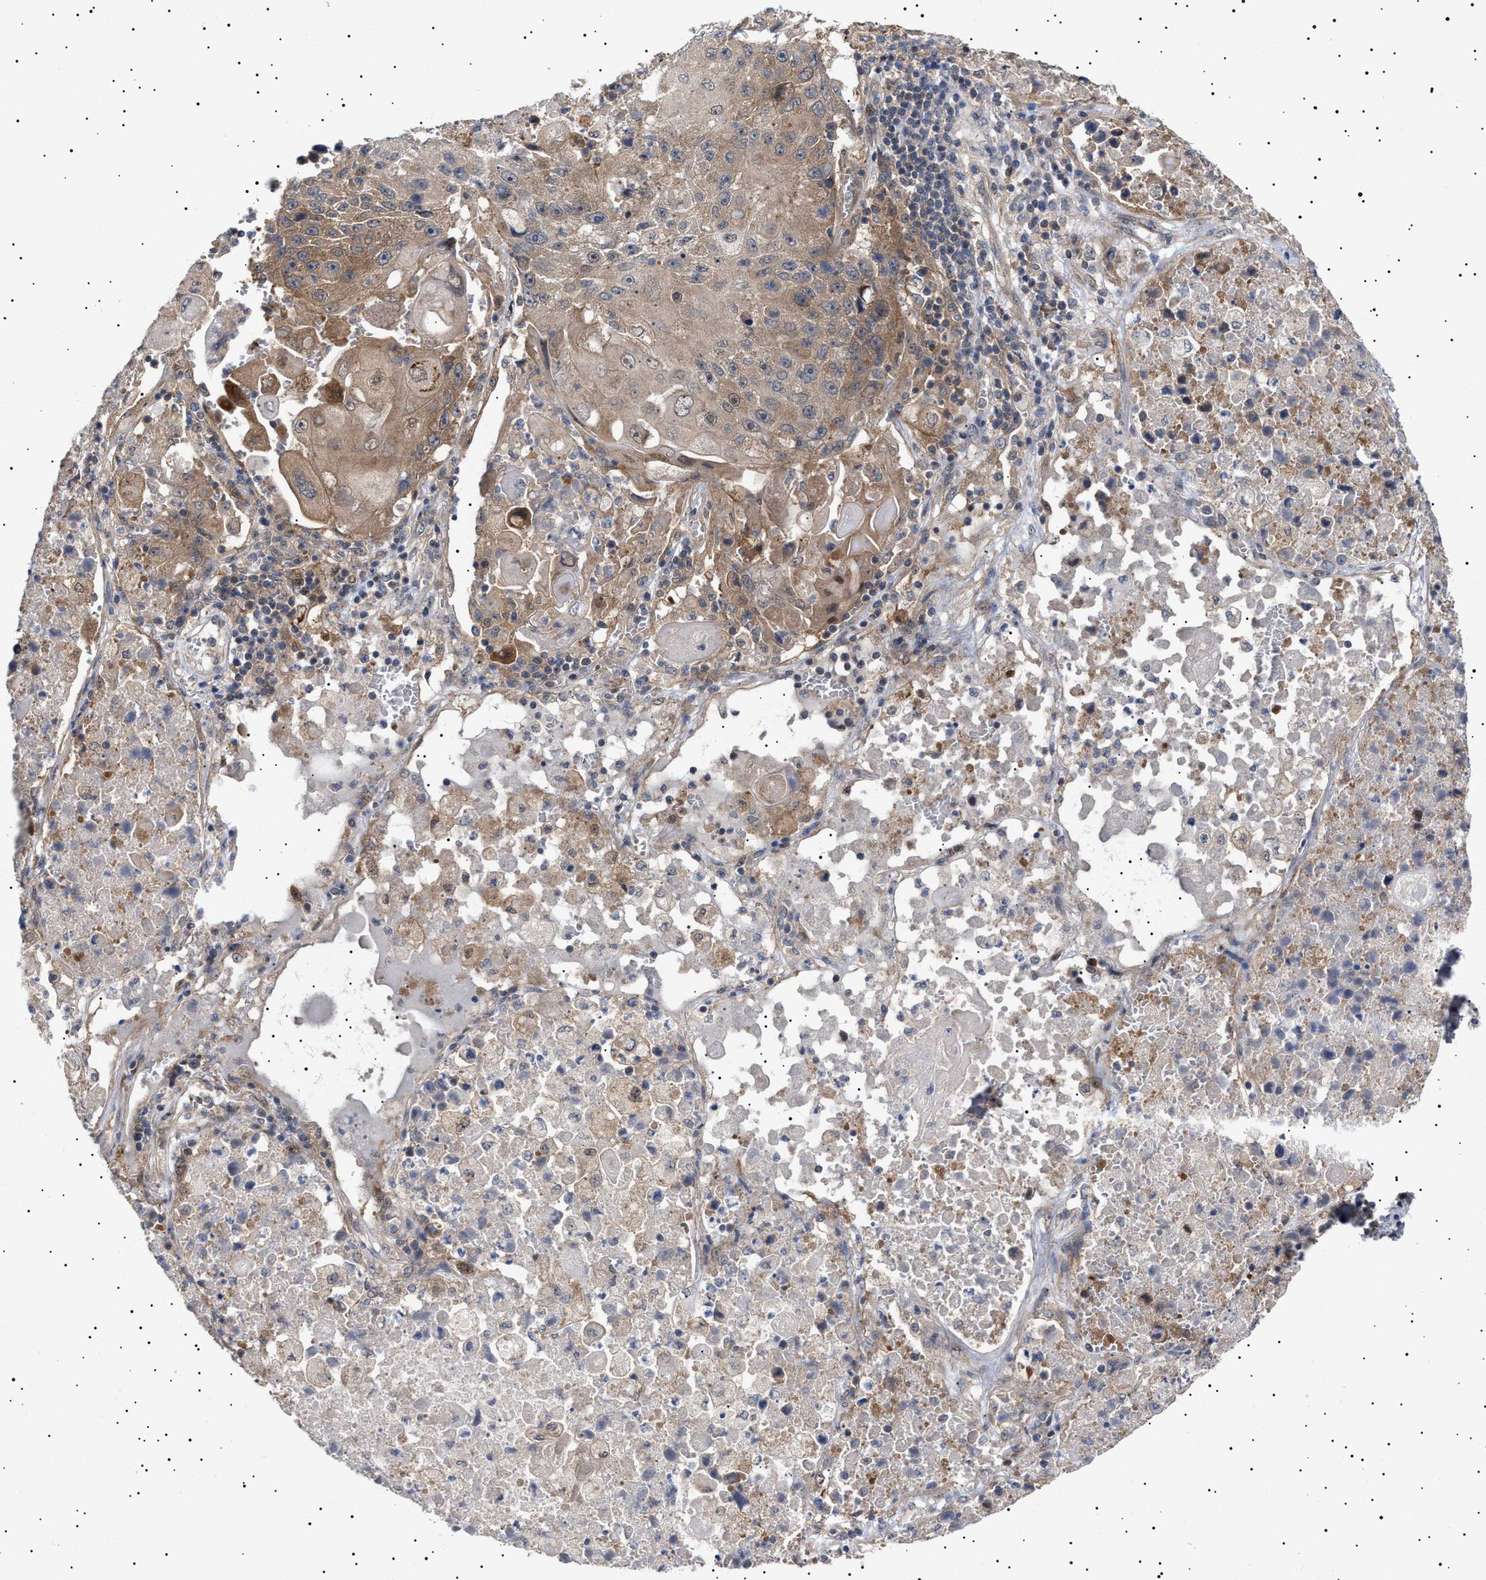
{"staining": {"intensity": "moderate", "quantity": ">75%", "location": "cytoplasmic/membranous"}, "tissue": "lung cancer", "cell_type": "Tumor cells", "image_type": "cancer", "snomed": [{"axis": "morphology", "description": "Squamous cell carcinoma, NOS"}, {"axis": "topography", "description": "Lung"}], "caption": "Protein expression analysis of lung cancer reveals moderate cytoplasmic/membranous expression in approximately >75% of tumor cells. The protein of interest is shown in brown color, while the nuclei are stained blue.", "gene": "NPLOC4", "patient": {"sex": "male", "age": 61}}